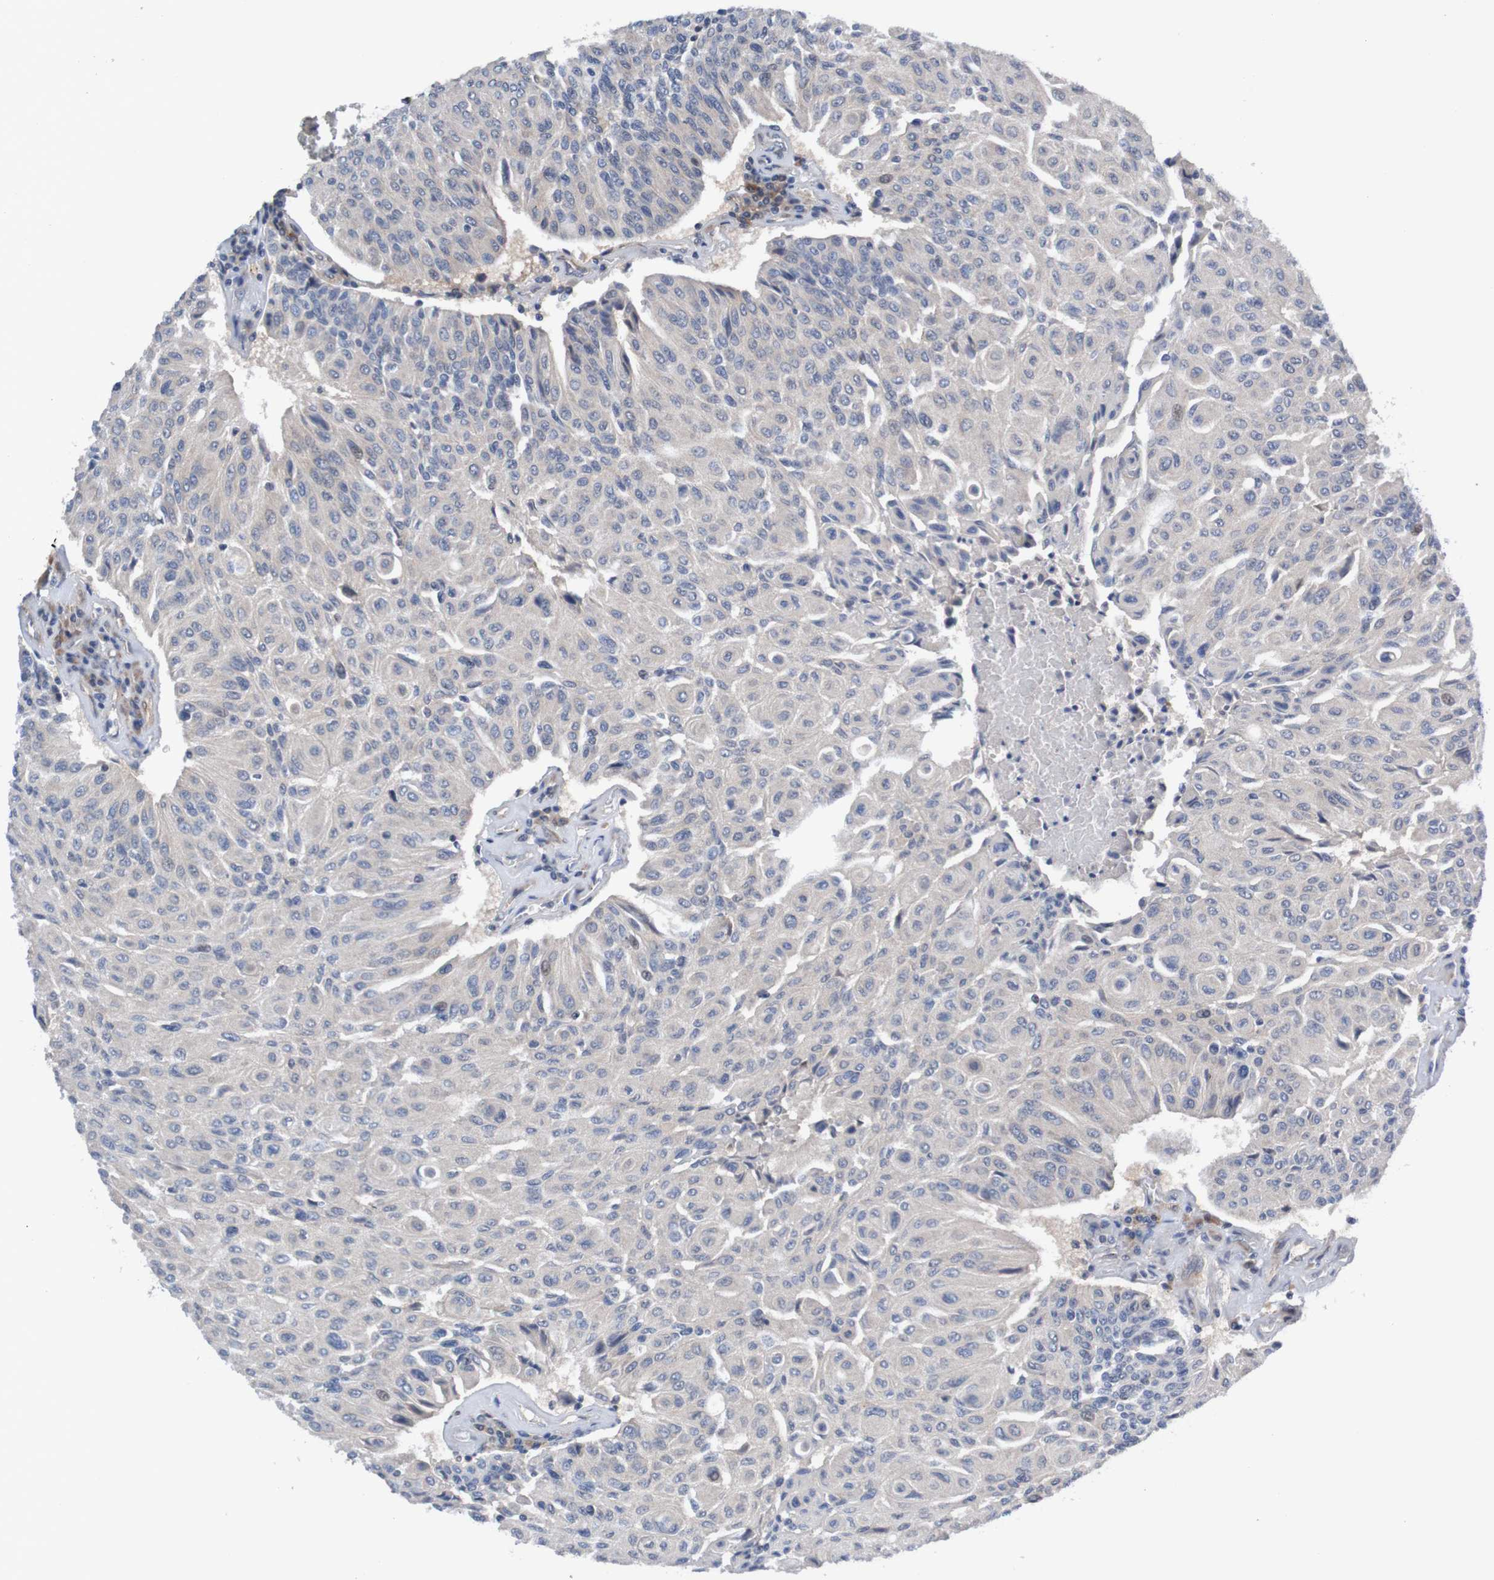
{"staining": {"intensity": "weak", "quantity": "<25%", "location": "cytoplasmic/membranous"}, "tissue": "urothelial cancer", "cell_type": "Tumor cells", "image_type": "cancer", "snomed": [{"axis": "morphology", "description": "Urothelial carcinoma, High grade"}, {"axis": "topography", "description": "Urinary bladder"}], "caption": "Urothelial carcinoma (high-grade) stained for a protein using immunohistochemistry (IHC) displays no positivity tumor cells.", "gene": "CPED1", "patient": {"sex": "male", "age": 66}}